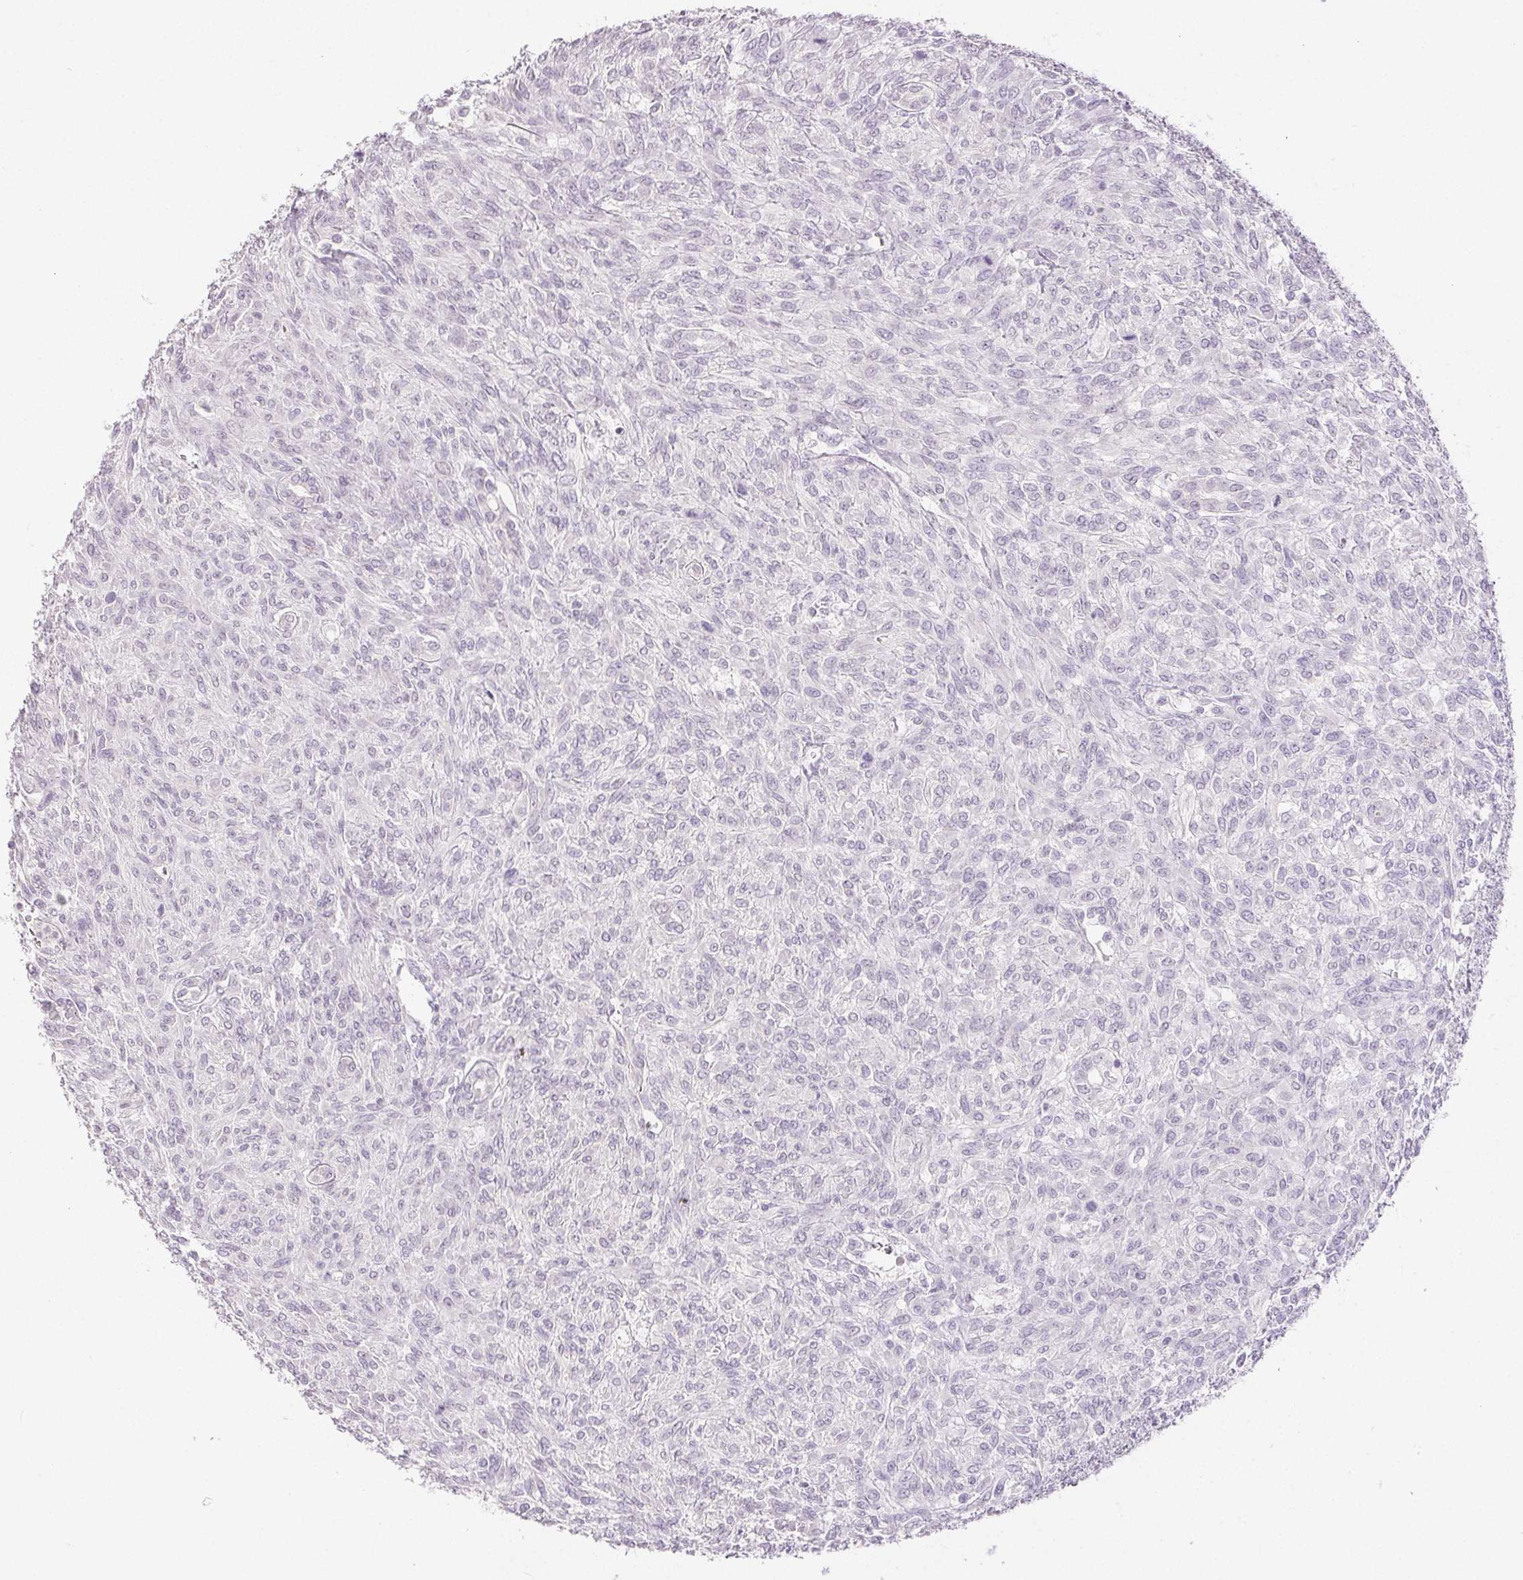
{"staining": {"intensity": "negative", "quantity": "none", "location": "none"}, "tissue": "renal cancer", "cell_type": "Tumor cells", "image_type": "cancer", "snomed": [{"axis": "morphology", "description": "Adenocarcinoma, NOS"}, {"axis": "topography", "description": "Kidney"}], "caption": "Protein analysis of adenocarcinoma (renal) displays no significant staining in tumor cells.", "gene": "PI3", "patient": {"sex": "male", "age": 58}}